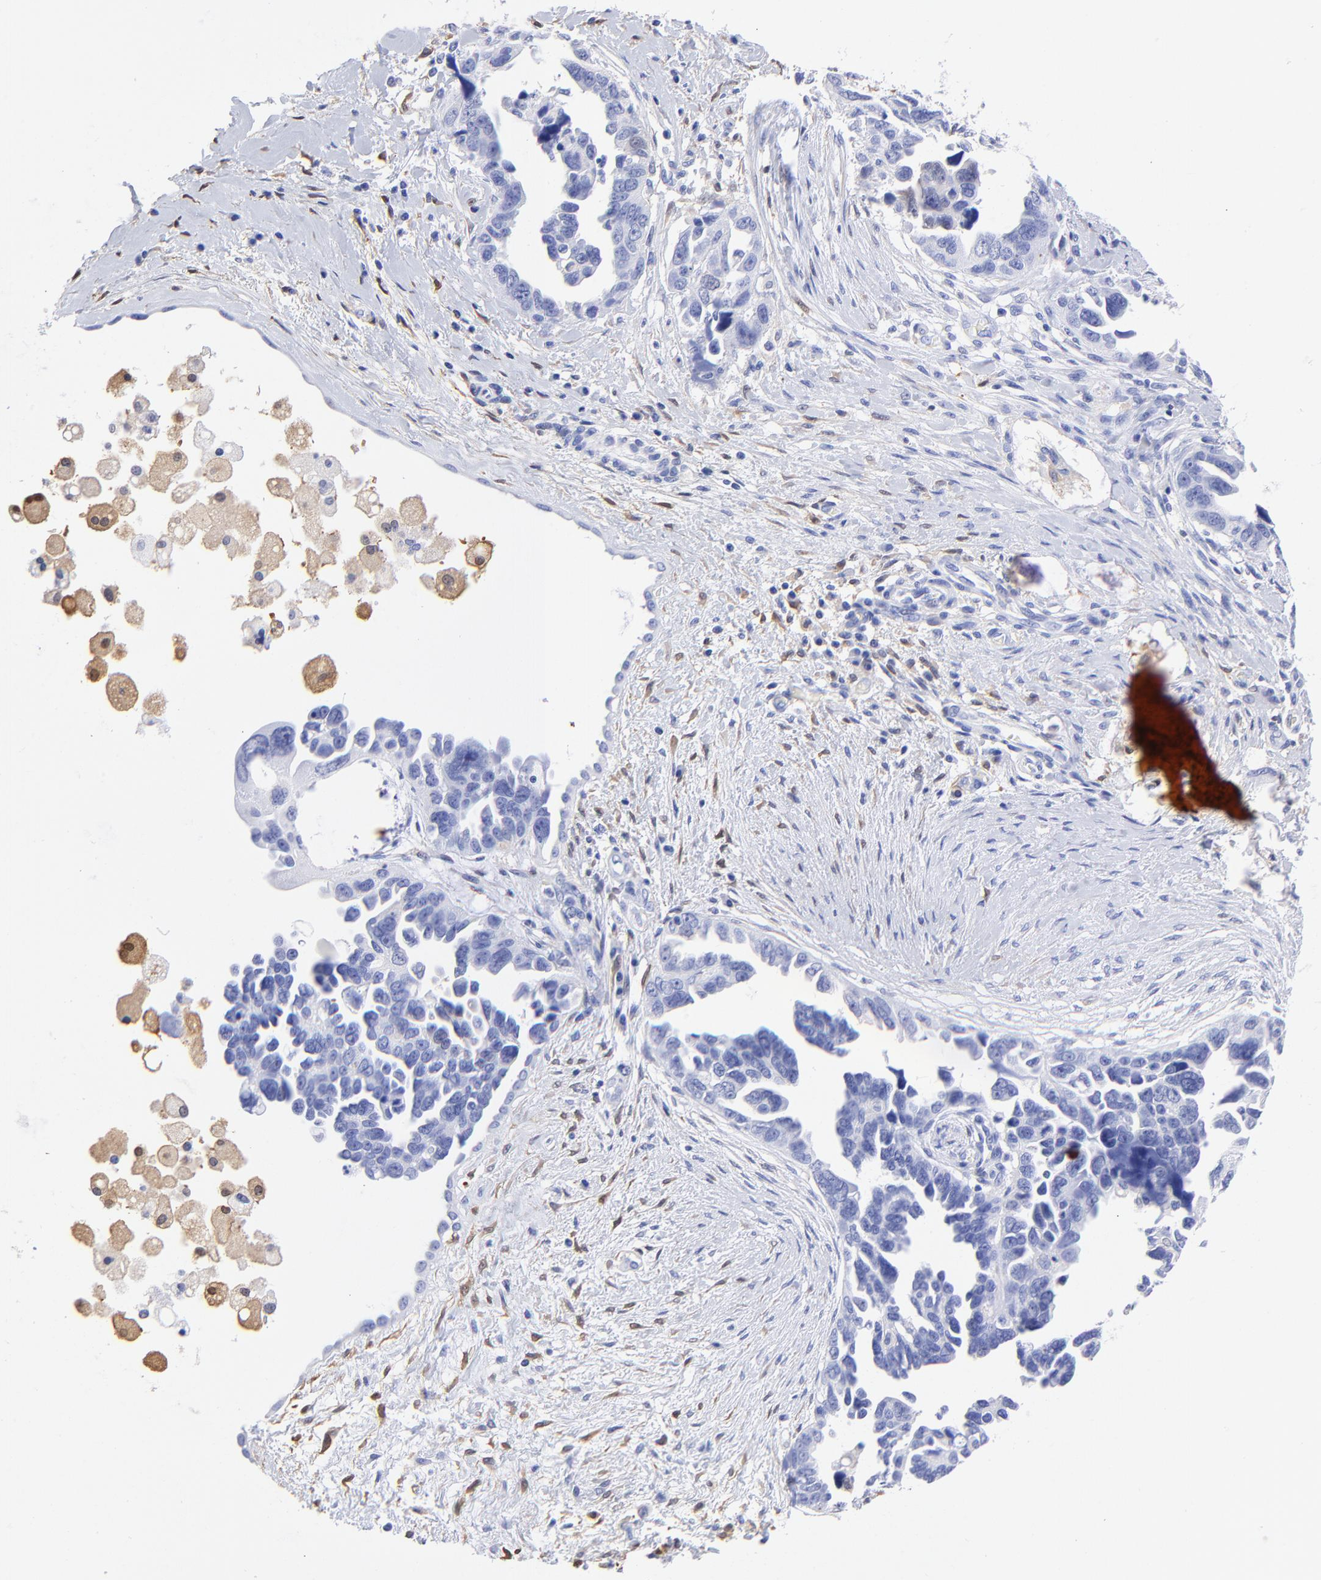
{"staining": {"intensity": "negative", "quantity": "none", "location": "none"}, "tissue": "ovarian cancer", "cell_type": "Tumor cells", "image_type": "cancer", "snomed": [{"axis": "morphology", "description": "Cystadenocarcinoma, serous, NOS"}, {"axis": "topography", "description": "Ovary"}], "caption": "IHC photomicrograph of neoplastic tissue: serous cystadenocarcinoma (ovarian) stained with DAB shows no significant protein expression in tumor cells.", "gene": "ALDH1A1", "patient": {"sex": "female", "age": 63}}